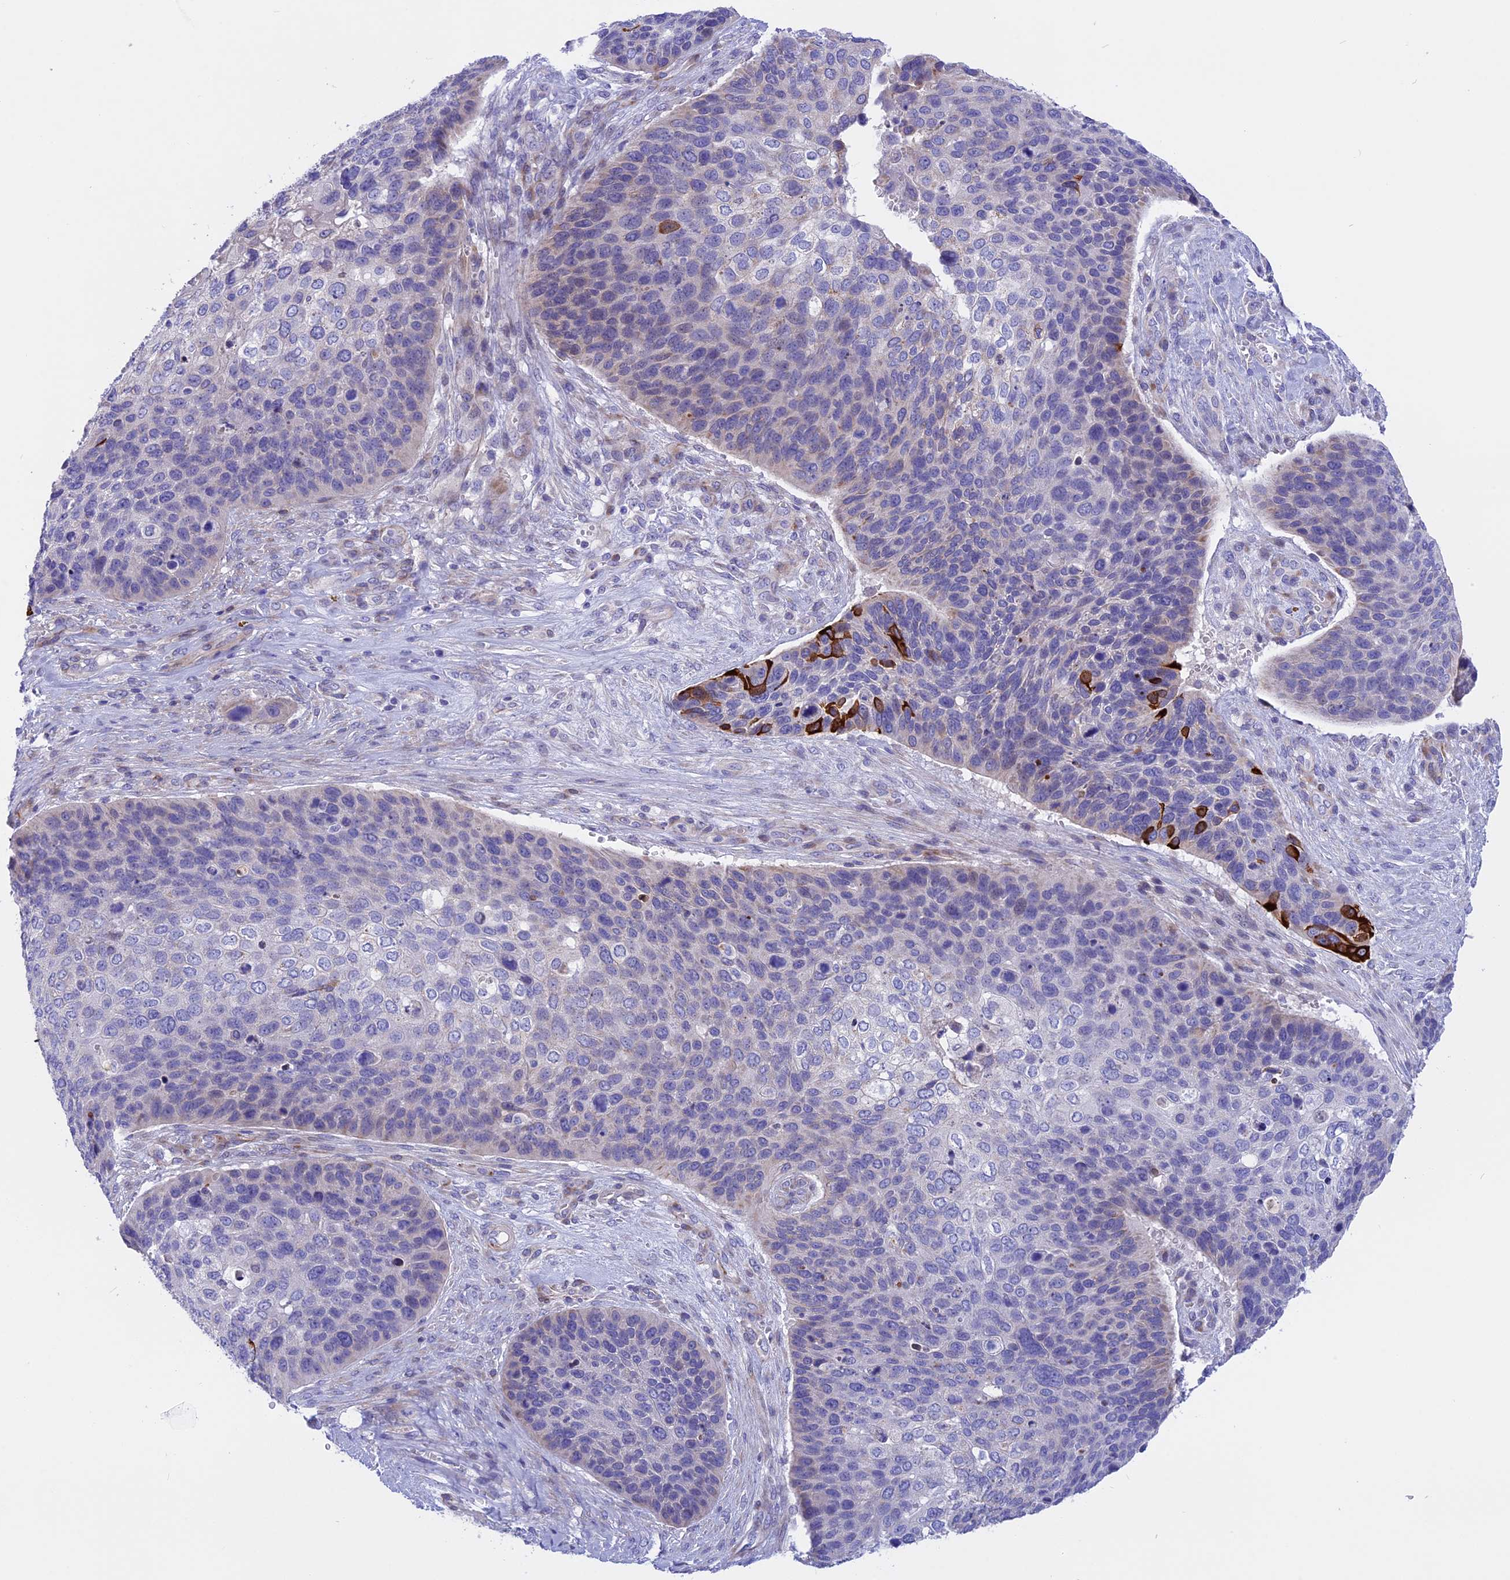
{"staining": {"intensity": "strong", "quantity": "<25%", "location": "cytoplasmic/membranous"}, "tissue": "skin cancer", "cell_type": "Tumor cells", "image_type": "cancer", "snomed": [{"axis": "morphology", "description": "Basal cell carcinoma"}, {"axis": "topography", "description": "Skin"}], "caption": "Protein analysis of basal cell carcinoma (skin) tissue shows strong cytoplasmic/membranous expression in about <25% of tumor cells.", "gene": "TMEM138", "patient": {"sex": "female", "age": 74}}